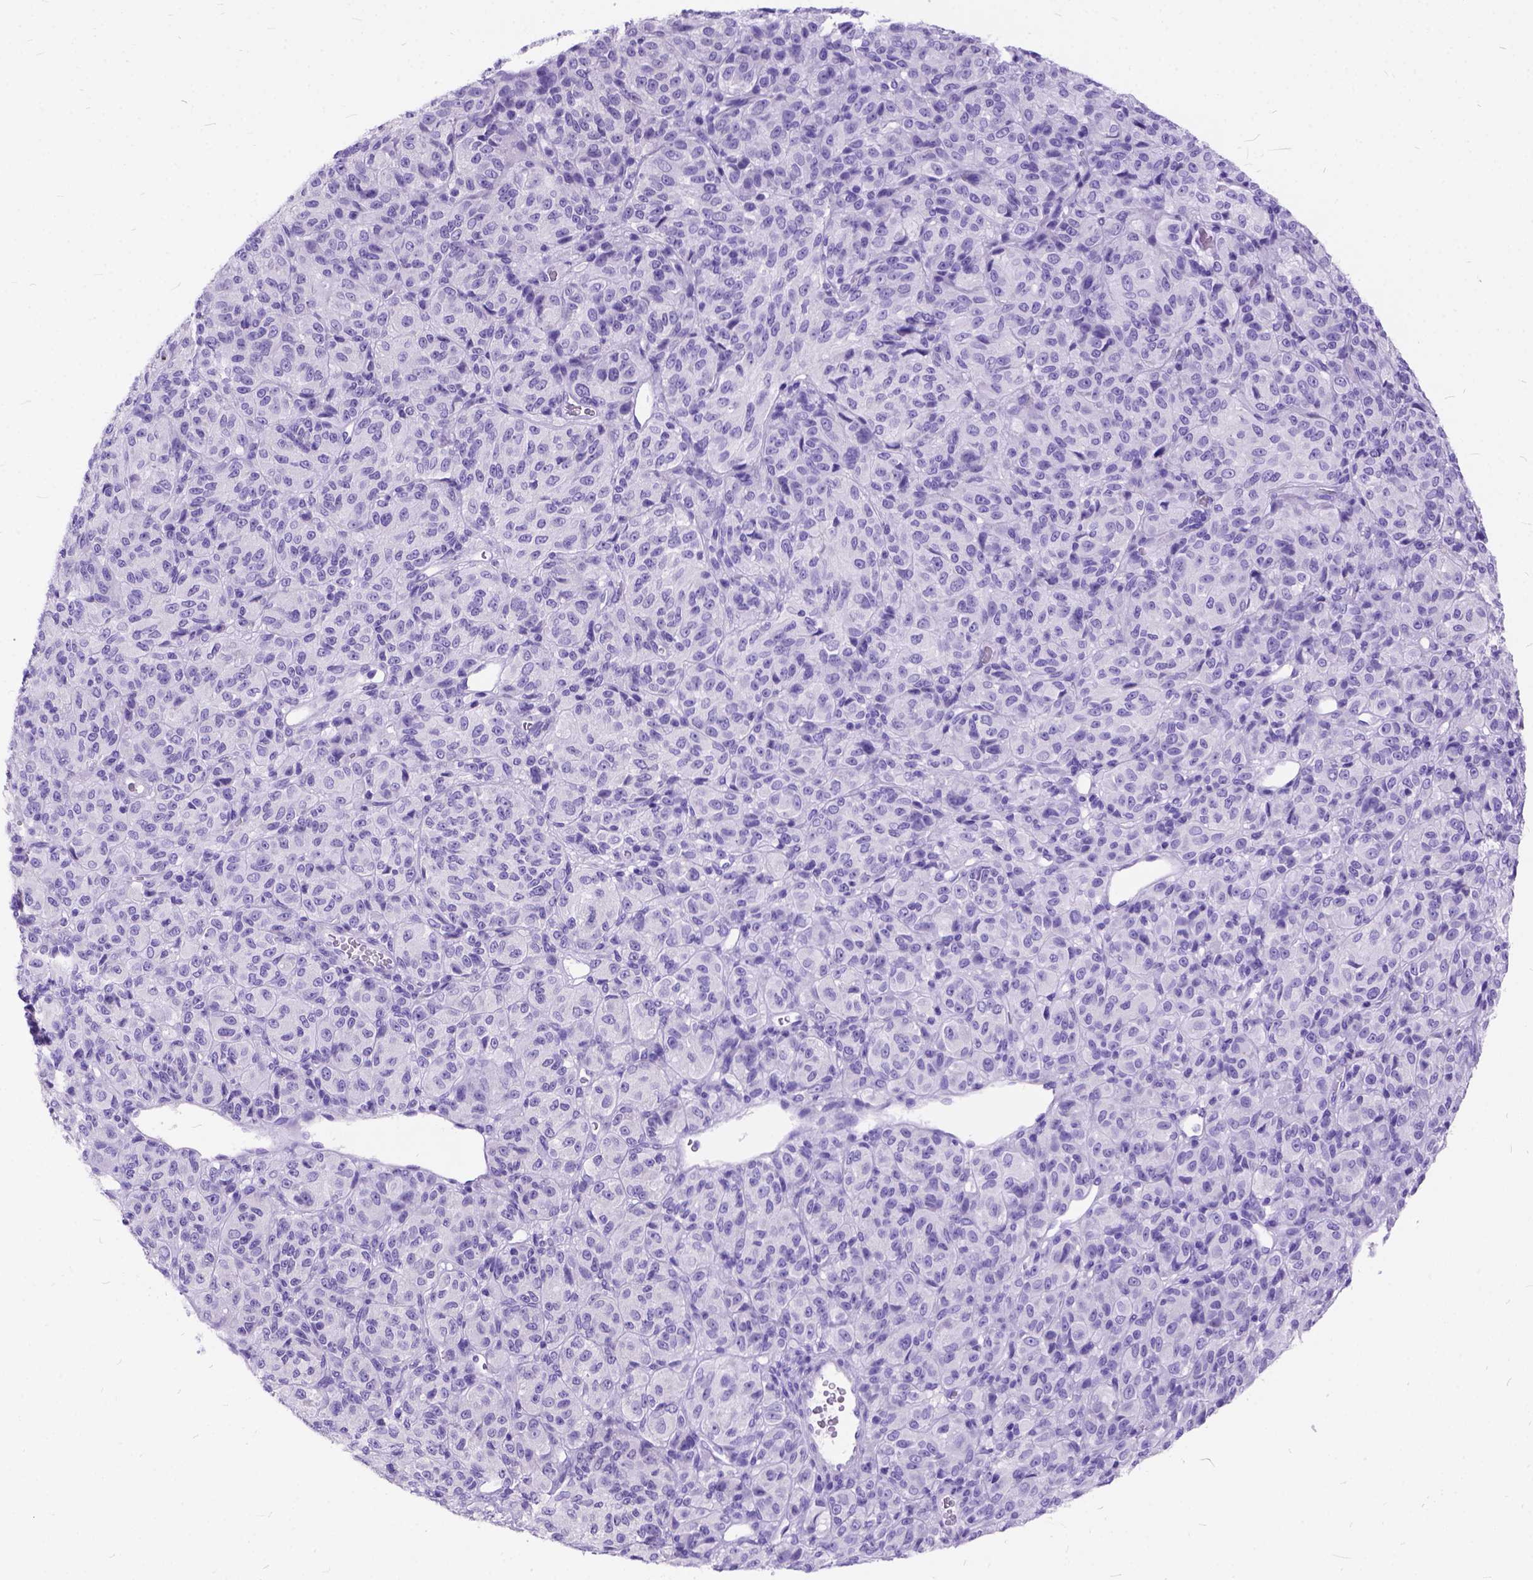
{"staining": {"intensity": "negative", "quantity": "none", "location": "none"}, "tissue": "melanoma", "cell_type": "Tumor cells", "image_type": "cancer", "snomed": [{"axis": "morphology", "description": "Malignant melanoma, Metastatic site"}, {"axis": "topography", "description": "Brain"}], "caption": "IHC of melanoma exhibits no expression in tumor cells.", "gene": "C1QTNF3", "patient": {"sex": "female", "age": 56}}